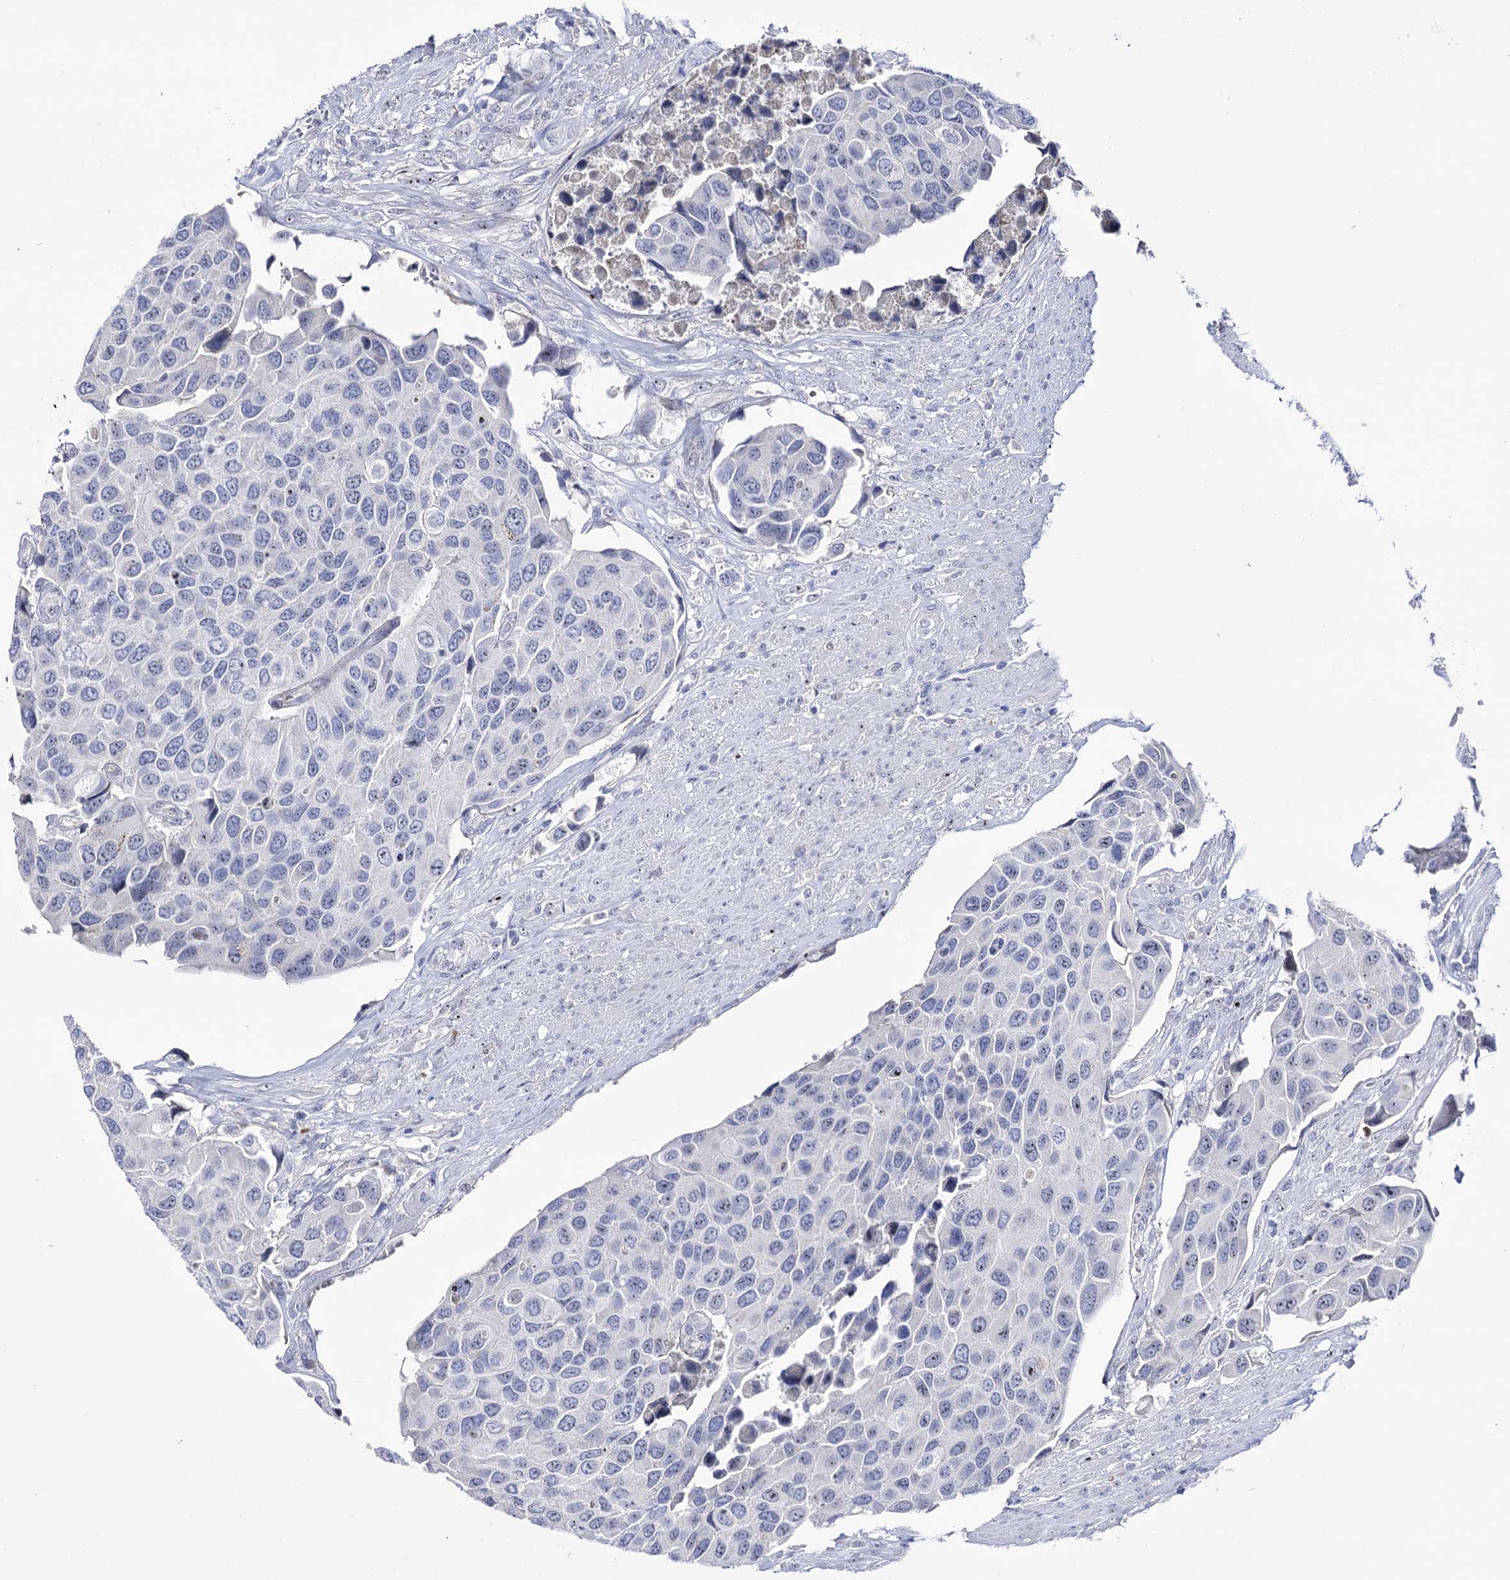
{"staining": {"intensity": "negative", "quantity": "none", "location": "none"}, "tissue": "urothelial cancer", "cell_type": "Tumor cells", "image_type": "cancer", "snomed": [{"axis": "morphology", "description": "Urothelial carcinoma, High grade"}, {"axis": "topography", "description": "Urinary bladder"}], "caption": "Urothelial cancer stained for a protein using IHC shows no staining tumor cells.", "gene": "PCGF5", "patient": {"sex": "male", "age": 74}}